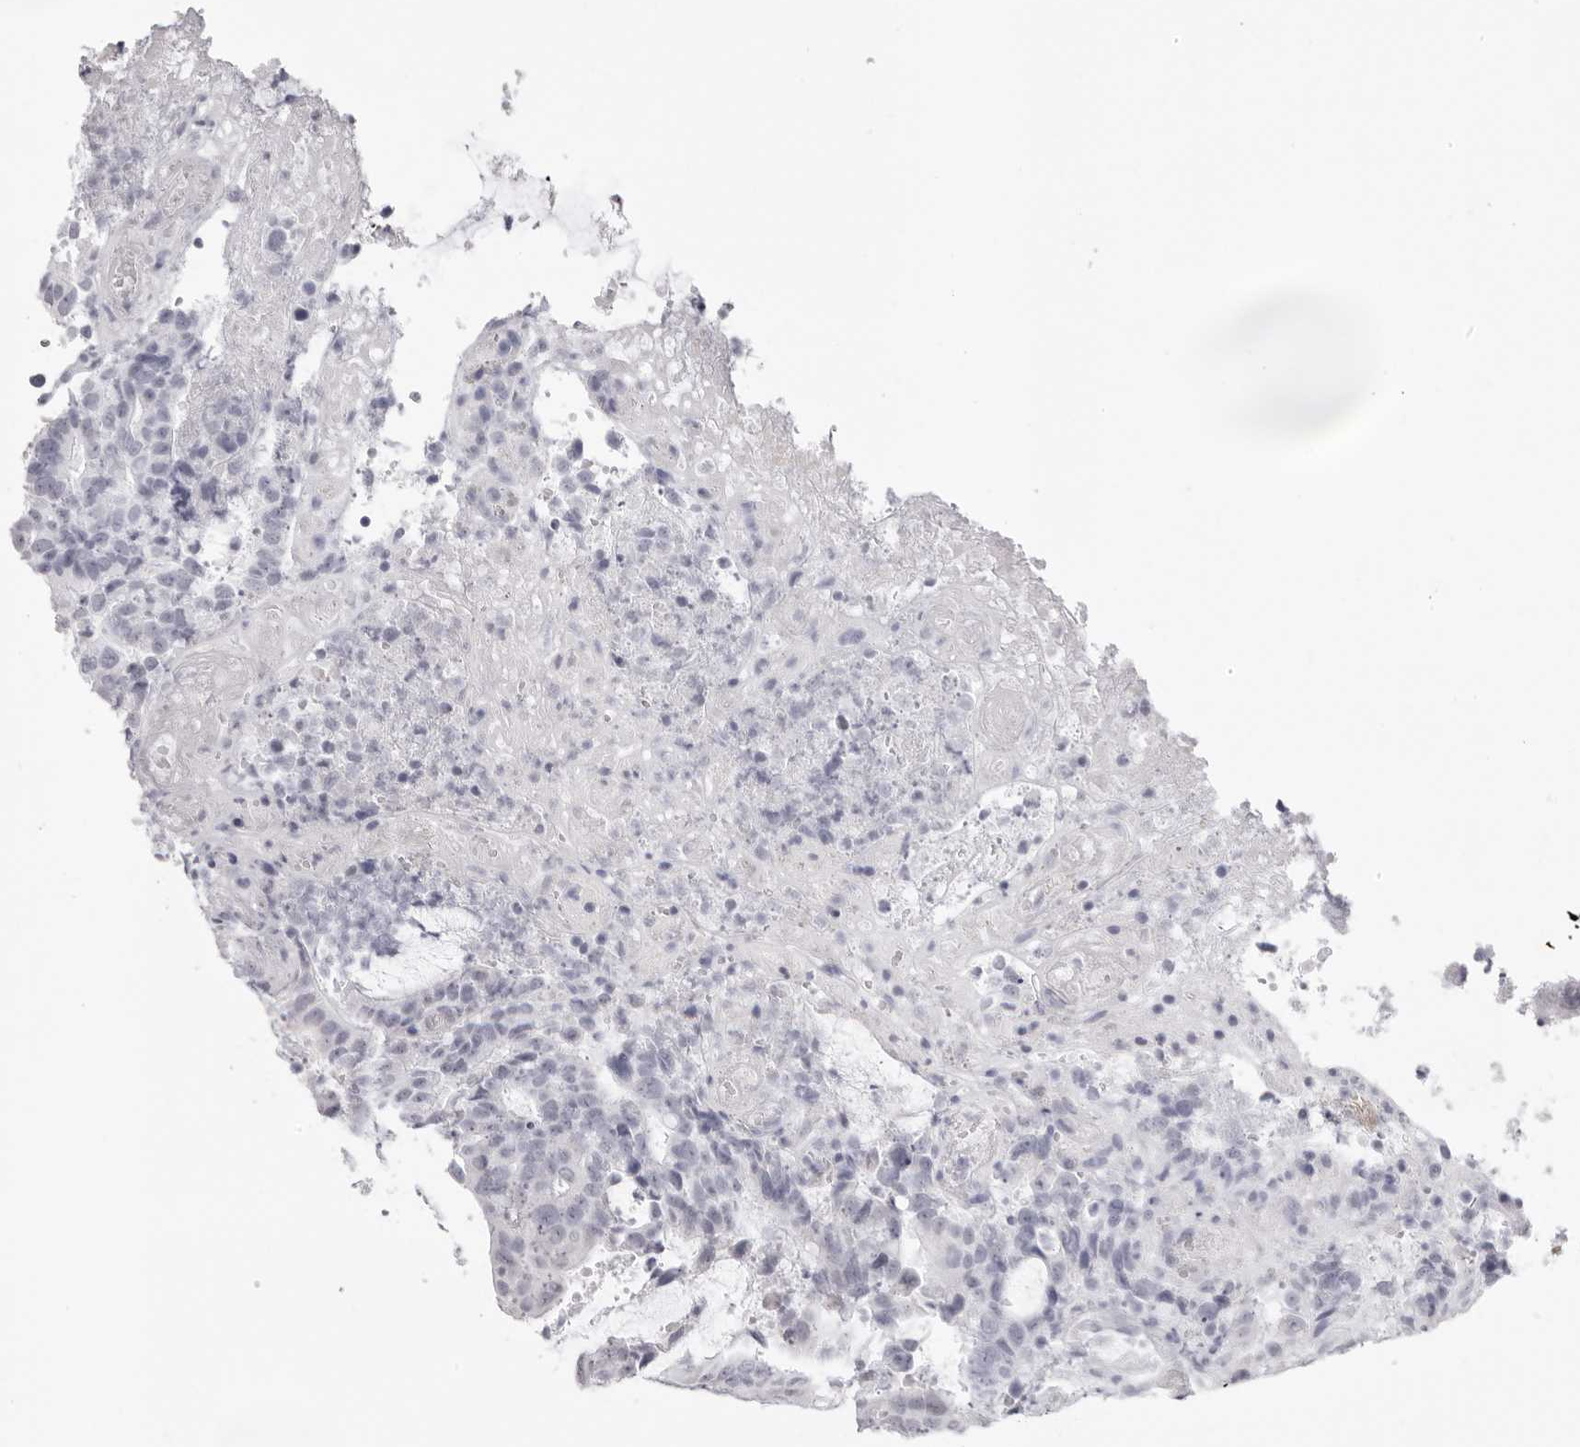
{"staining": {"intensity": "negative", "quantity": "none", "location": "none"}, "tissue": "colorectal cancer", "cell_type": "Tumor cells", "image_type": "cancer", "snomed": [{"axis": "morphology", "description": "Adenocarcinoma, NOS"}, {"axis": "topography", "description": "Colon"}], "caption": "Immunohistochemistry (IHC) histopathology image of human colorectal cancer stained for a protein (brown), which displays no expression in tumor cells.", "gene": "FDPS", "patient": {"sex": "male", "age": 83}}